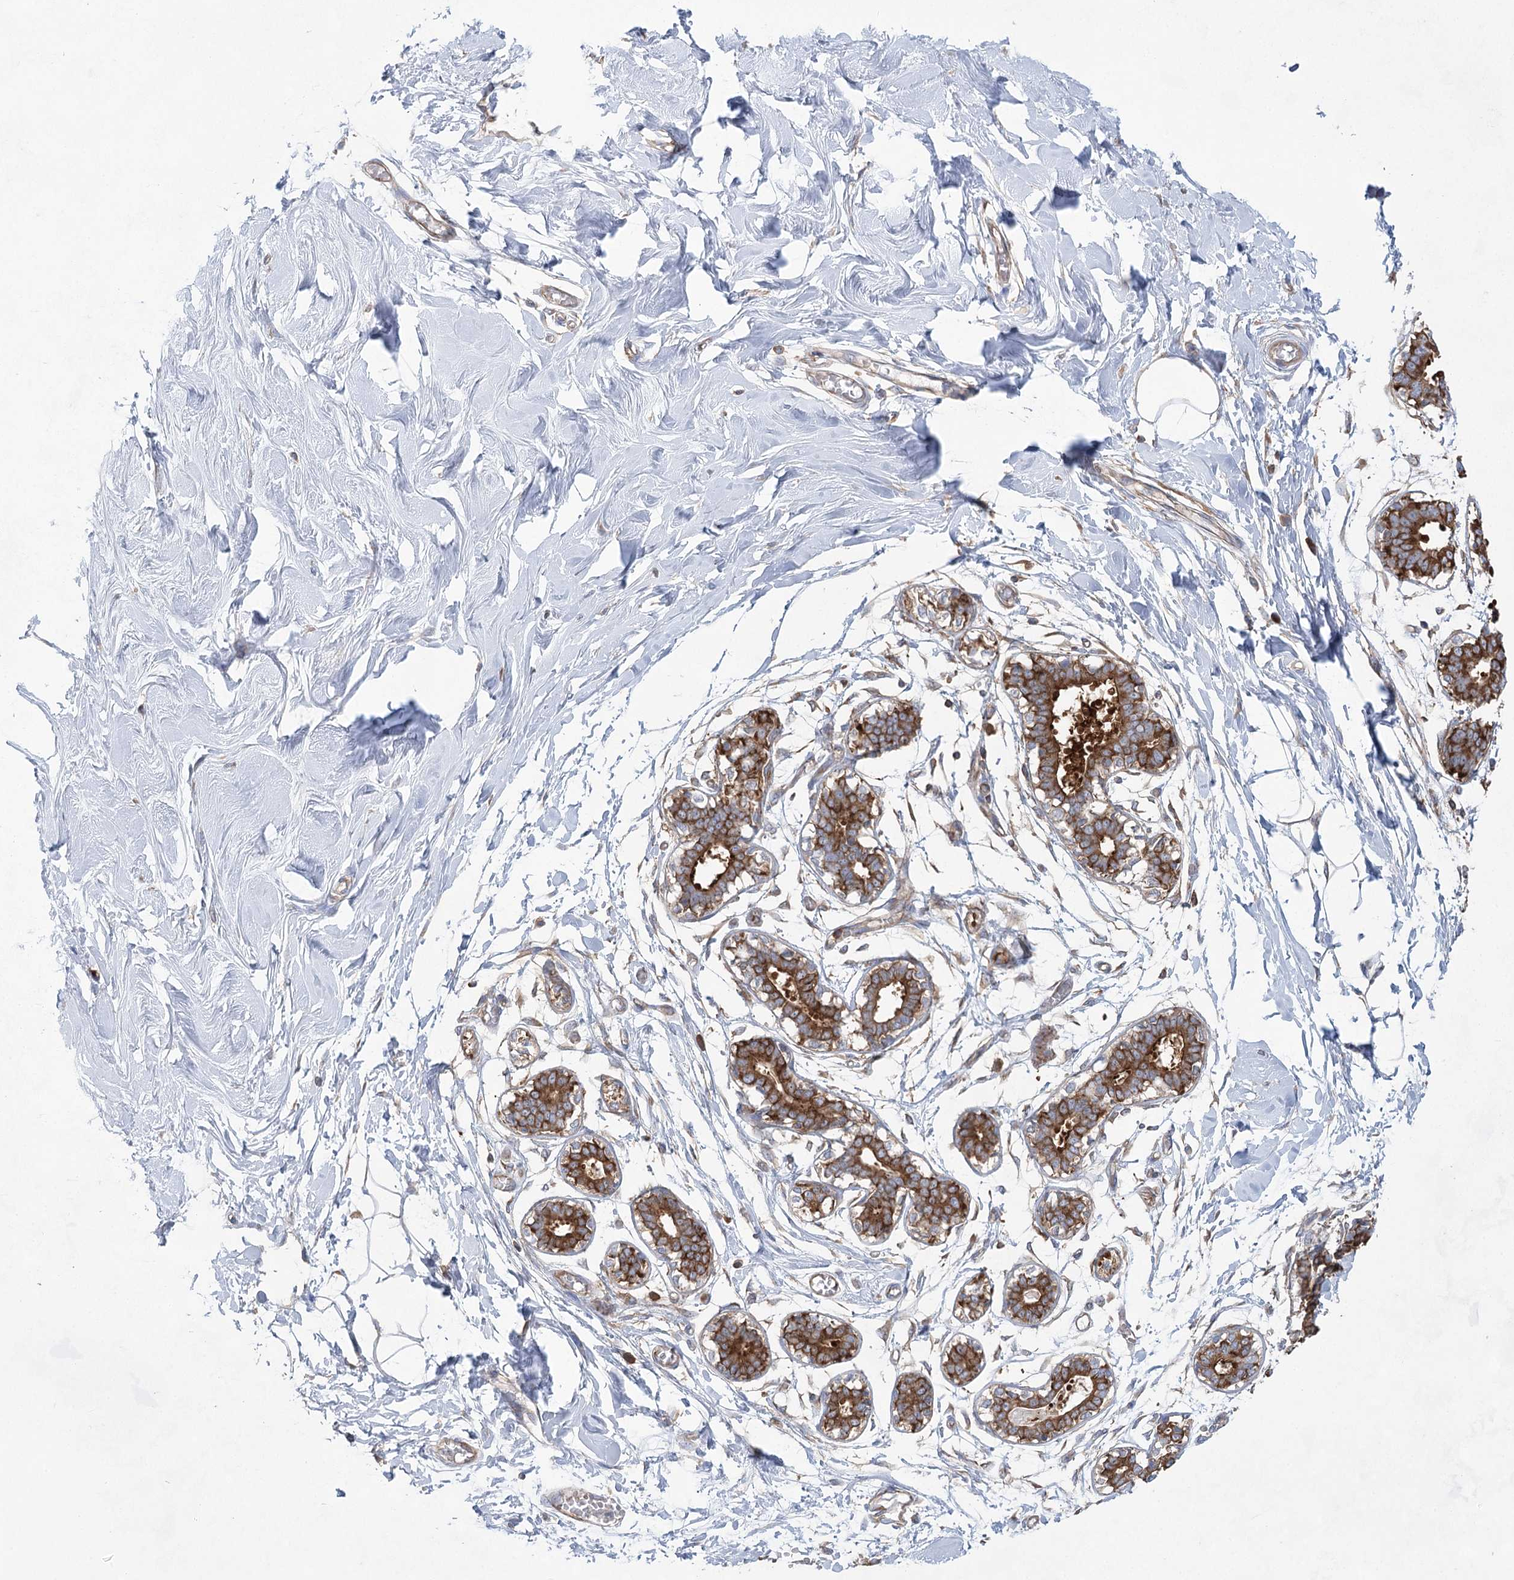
{"staining": {"intensity": "negative", "quantity": "none", "location": "none"}, "tissue": "breast", "cell_type": "Adipocytes", "image_type": "normal", "snomed": [{"axis": "morphology", "description": "Normal tissue, NOS"}, {"axis": "topography", "description": "Breast"}], "caption": "A high-resolution image shows immunohistochemistry staining of normal breast, which shows no significant expression in adipocytes.", "gene": "EIF3A", "patient": {"sex": "female", "age": 27}}